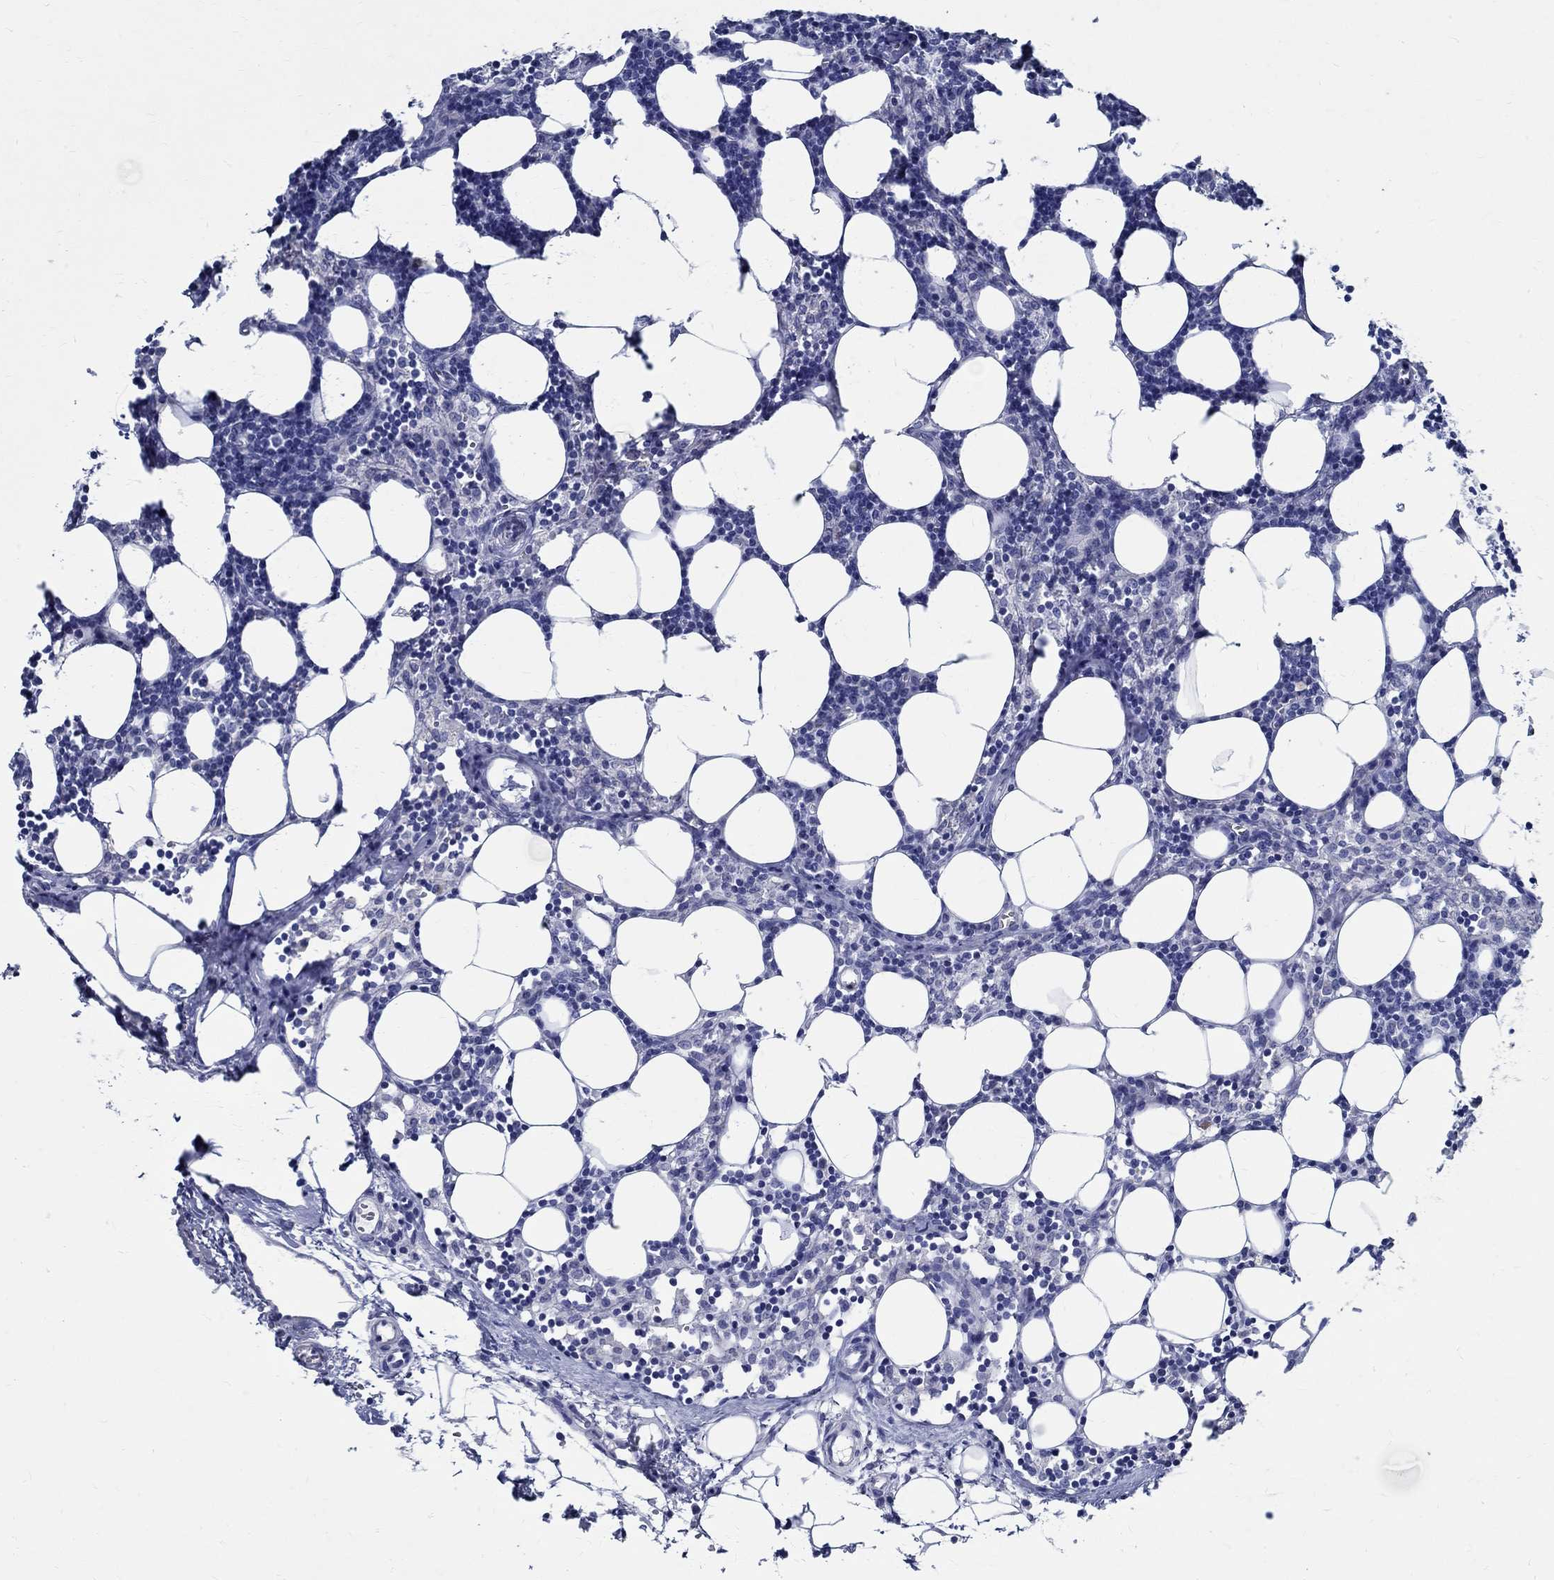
{"staining": {"intensity": "negative", "quantity": "none", "location": "none"}, "tissue": "lymph node", "cell_type": "Germinal center cells", "image_type": "normal", "snomed": [{"axis": "morphology", "description": "Normal tissue, NOS"}, {"axis": "topography", "description": "Lymph node"}], "caption": "High power microscopy photomicrograph of an immunohistochemistry (IHC) photomicrograph of unremarkable lymph node, revealing no significant expression in germinal center cells. The staining is performed using DAB brown chromogen with nuclei counter-stained in using hematoxylin.", "gene": "TSPAN16", "patient": {"sex": "female", "age": 52}}